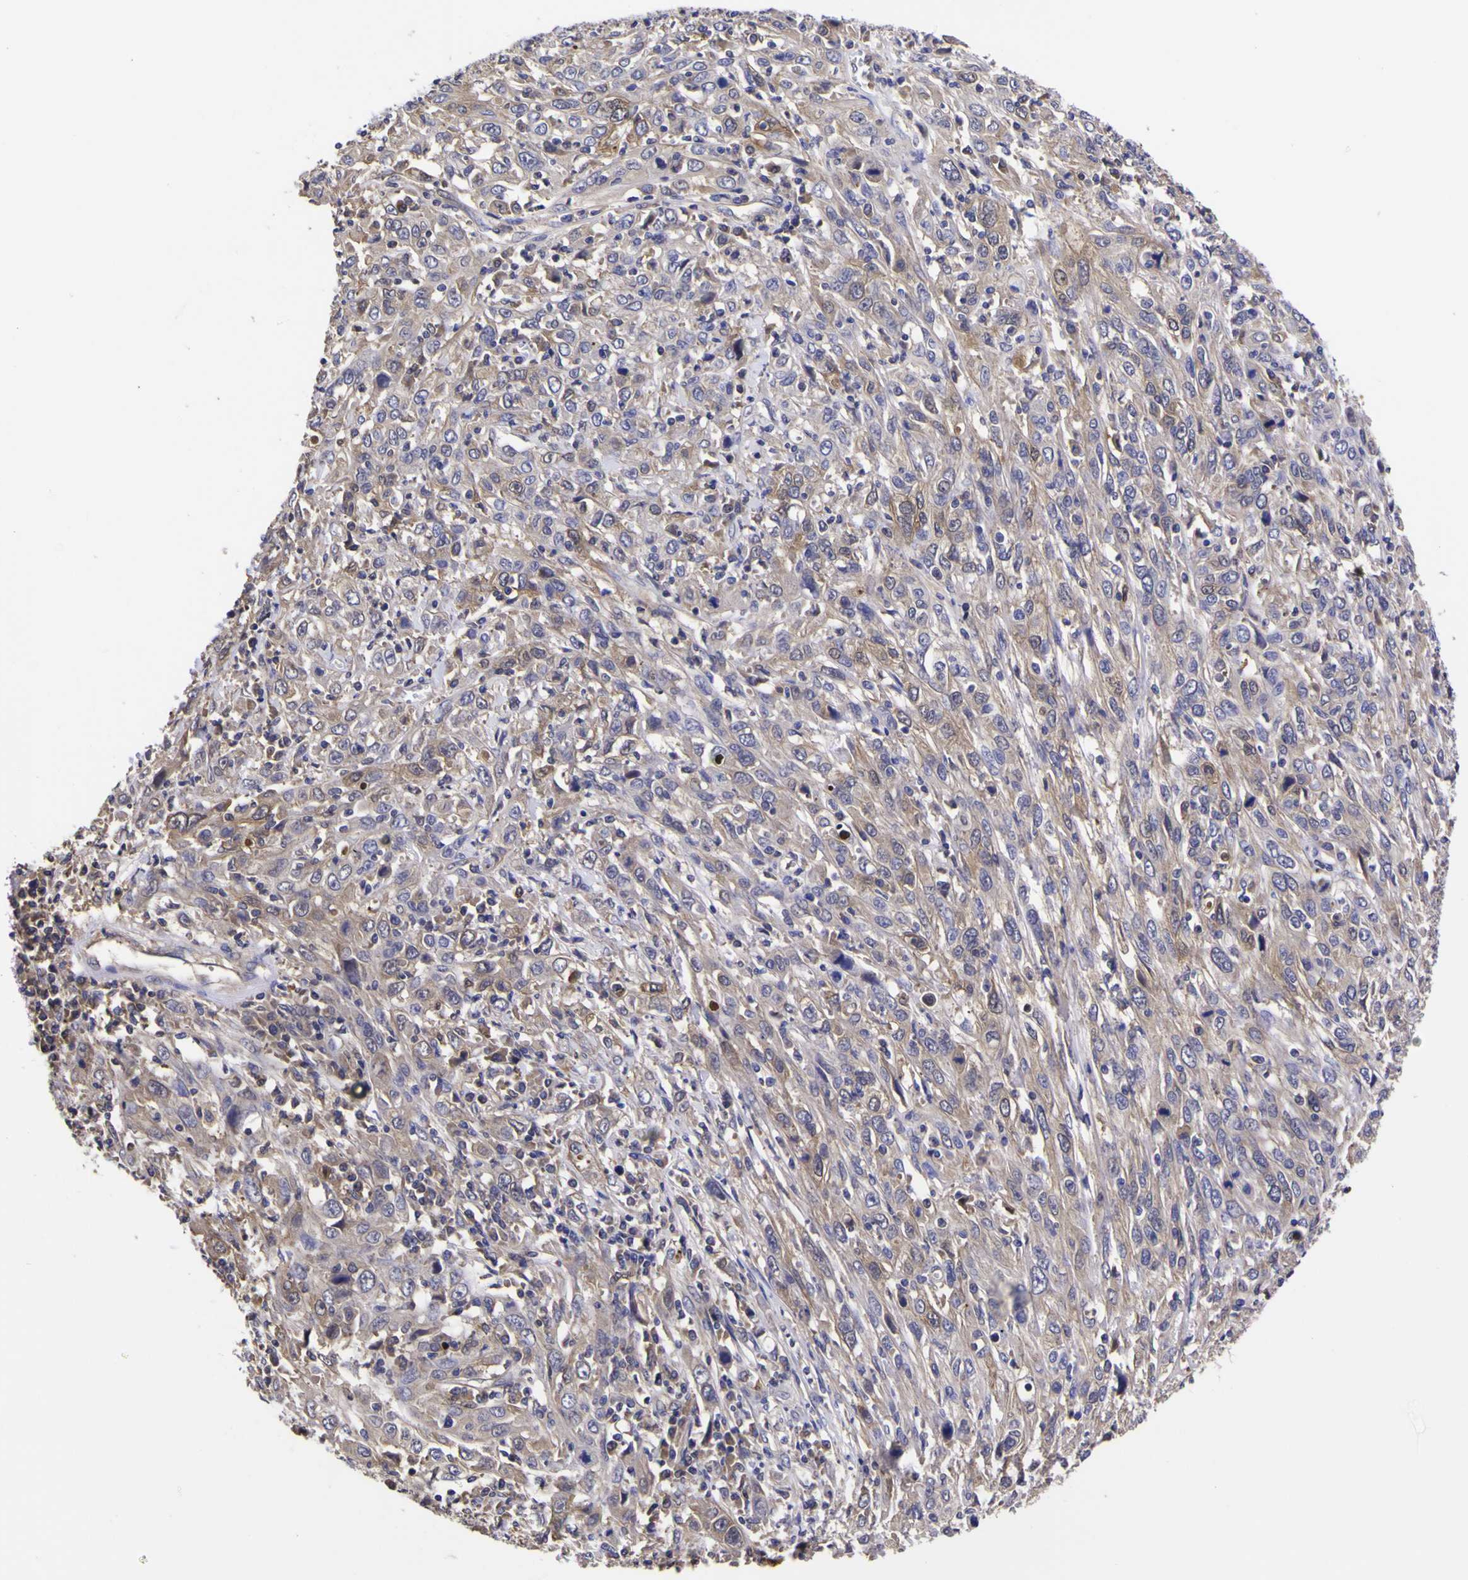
{"staining": {"intensity": "weak", "quantity": "25%-75%", "location": "cytoplasmic/membranous"}, "tissue": "cervical cancer", "cell_type": "Tumor cells", "image_type": "cancer", "snomed": [{"axis": "morphology", "description": "Squamous cell carcinoma, NOS"}, {"axis": "topography", "description": "Cervix"}], "caption": "Weak cytoplasmic/membranous protein staining is present in approximately 25%-75% of tumor cells in cervical squamous cell carcinoma.", "gene": "MAPK14", "patient": {"sex": "female", "age": 46}}